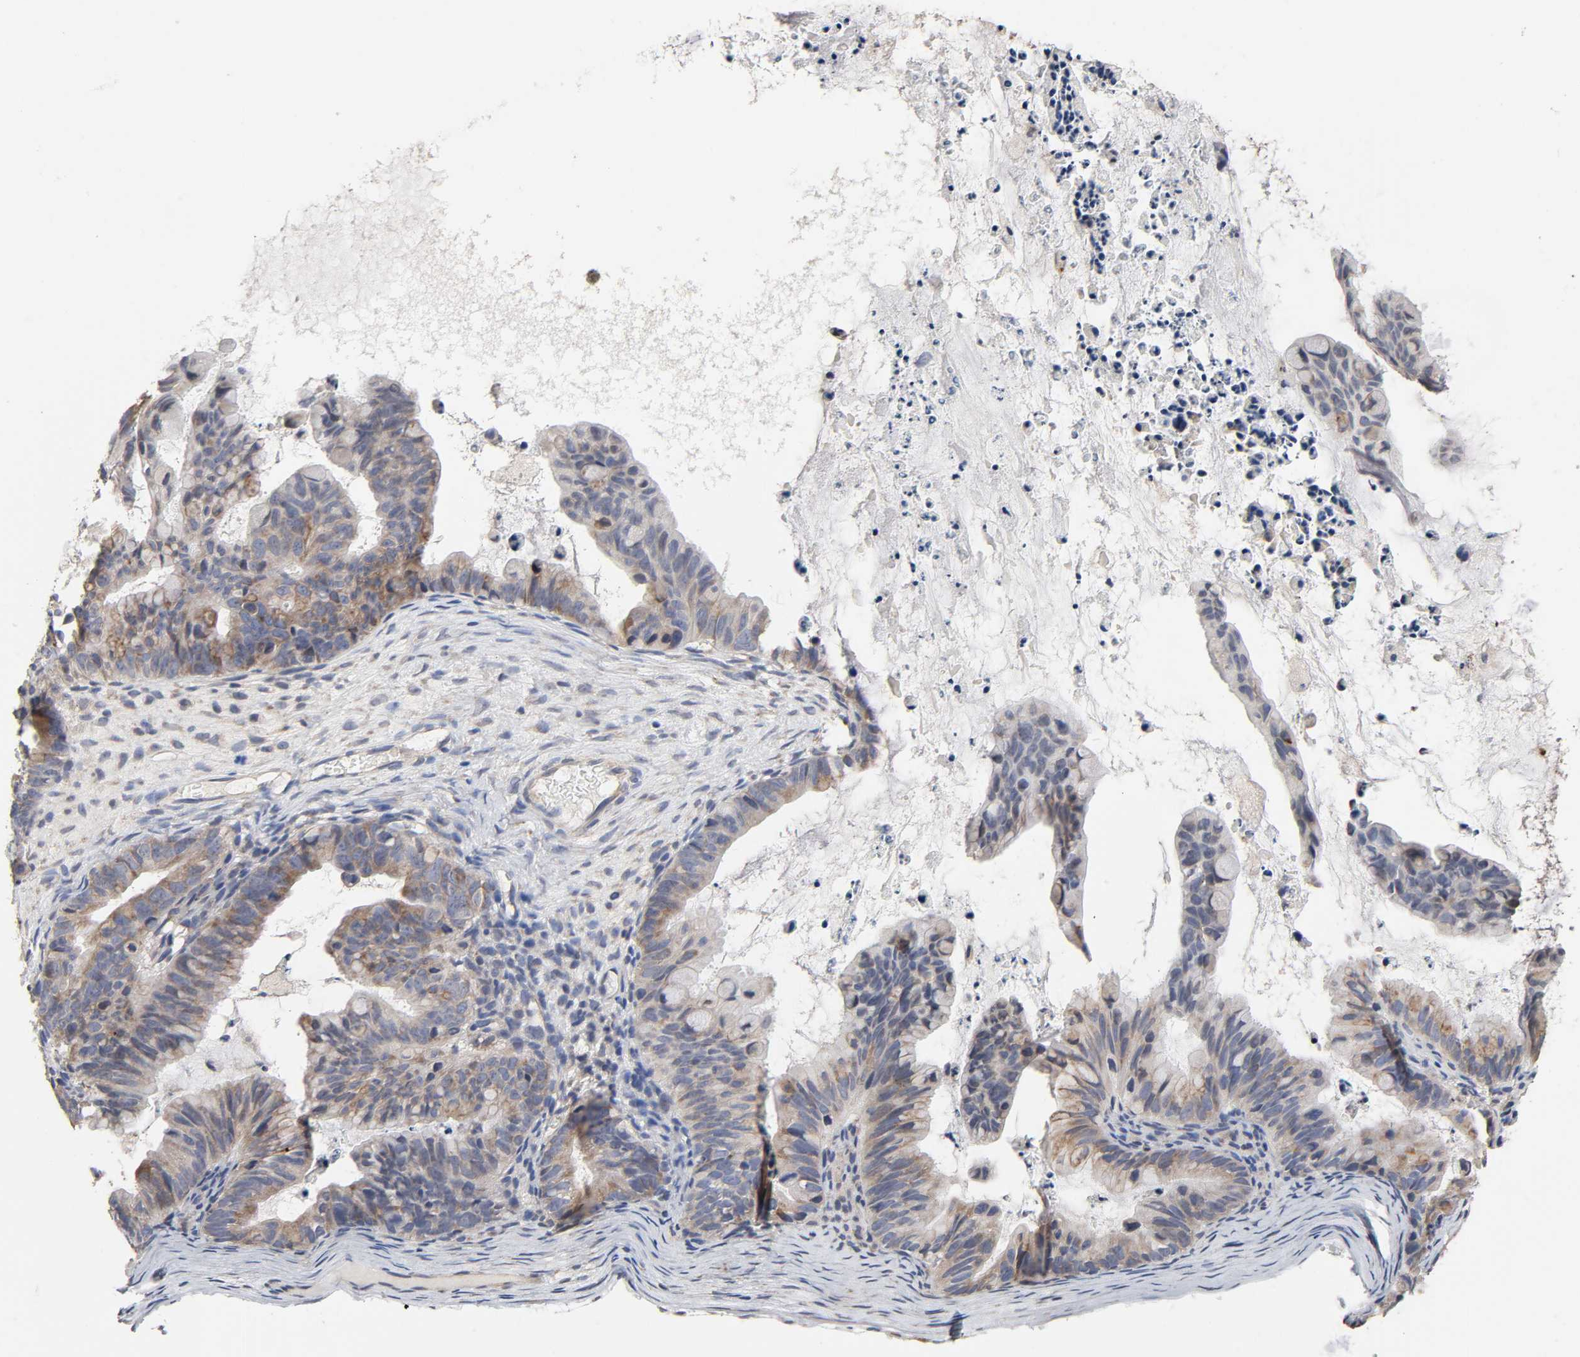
{"staining": {"intensity": "weak", "quantity": "25%-75%", "location": "cytoplasmic/membranous"}, "tissue": "ovarian cancer", "cell_type": "Tumor cells", "image_type": "cancer", "snomed": [{"axis": "morphology", "description": "Cystadenocarcinoma, mucinous, NOS"}, {"axis": "topography", "description": "Ovary"}], "caption": "The immunohistochemical stain highlights weak cytoplasmic/membranous staining in tumor cells of ovarian cancer tissue.", "gene": "HDLBP", "patient": {"sex": "female", "age": 36}}